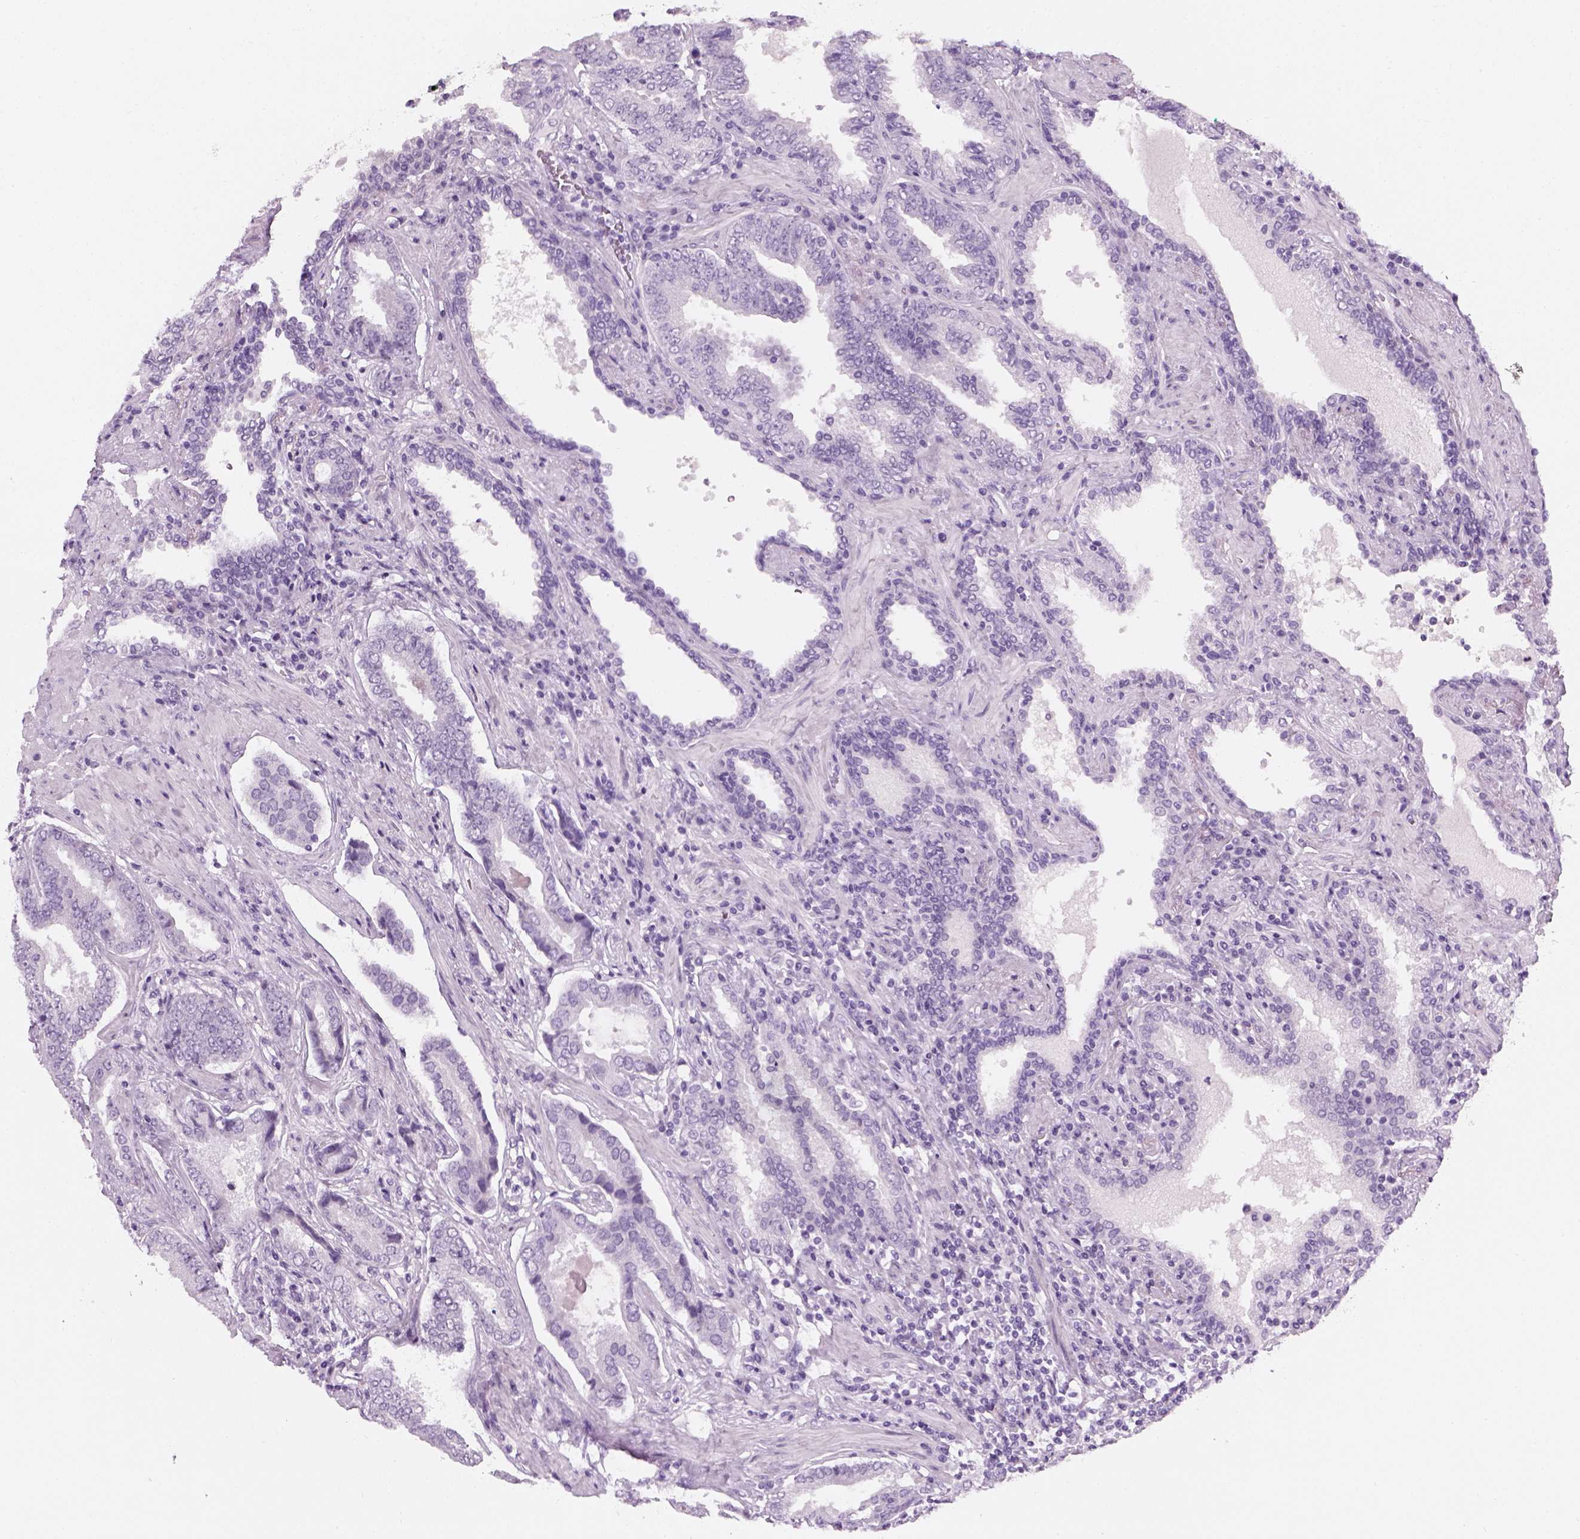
{"staining": {"intensity": "negative", "quantity": "none", "location": "none"}, "tissue": "prostate cancer", "cell_type": "Tumor cells", "image_type": "cancer", "snomed": [{"axis": "morphology", "description": "Adenocarcinoma, NOS"}, {"axis": "topography", "description": "Prostate"}], "caption": "Immunohistochemistry (IHC) of adenocarcinoma (prostate) displays no positivity in tumor cells.", "gene": "TH", "patient": {"sex": "male", "age": 64}}